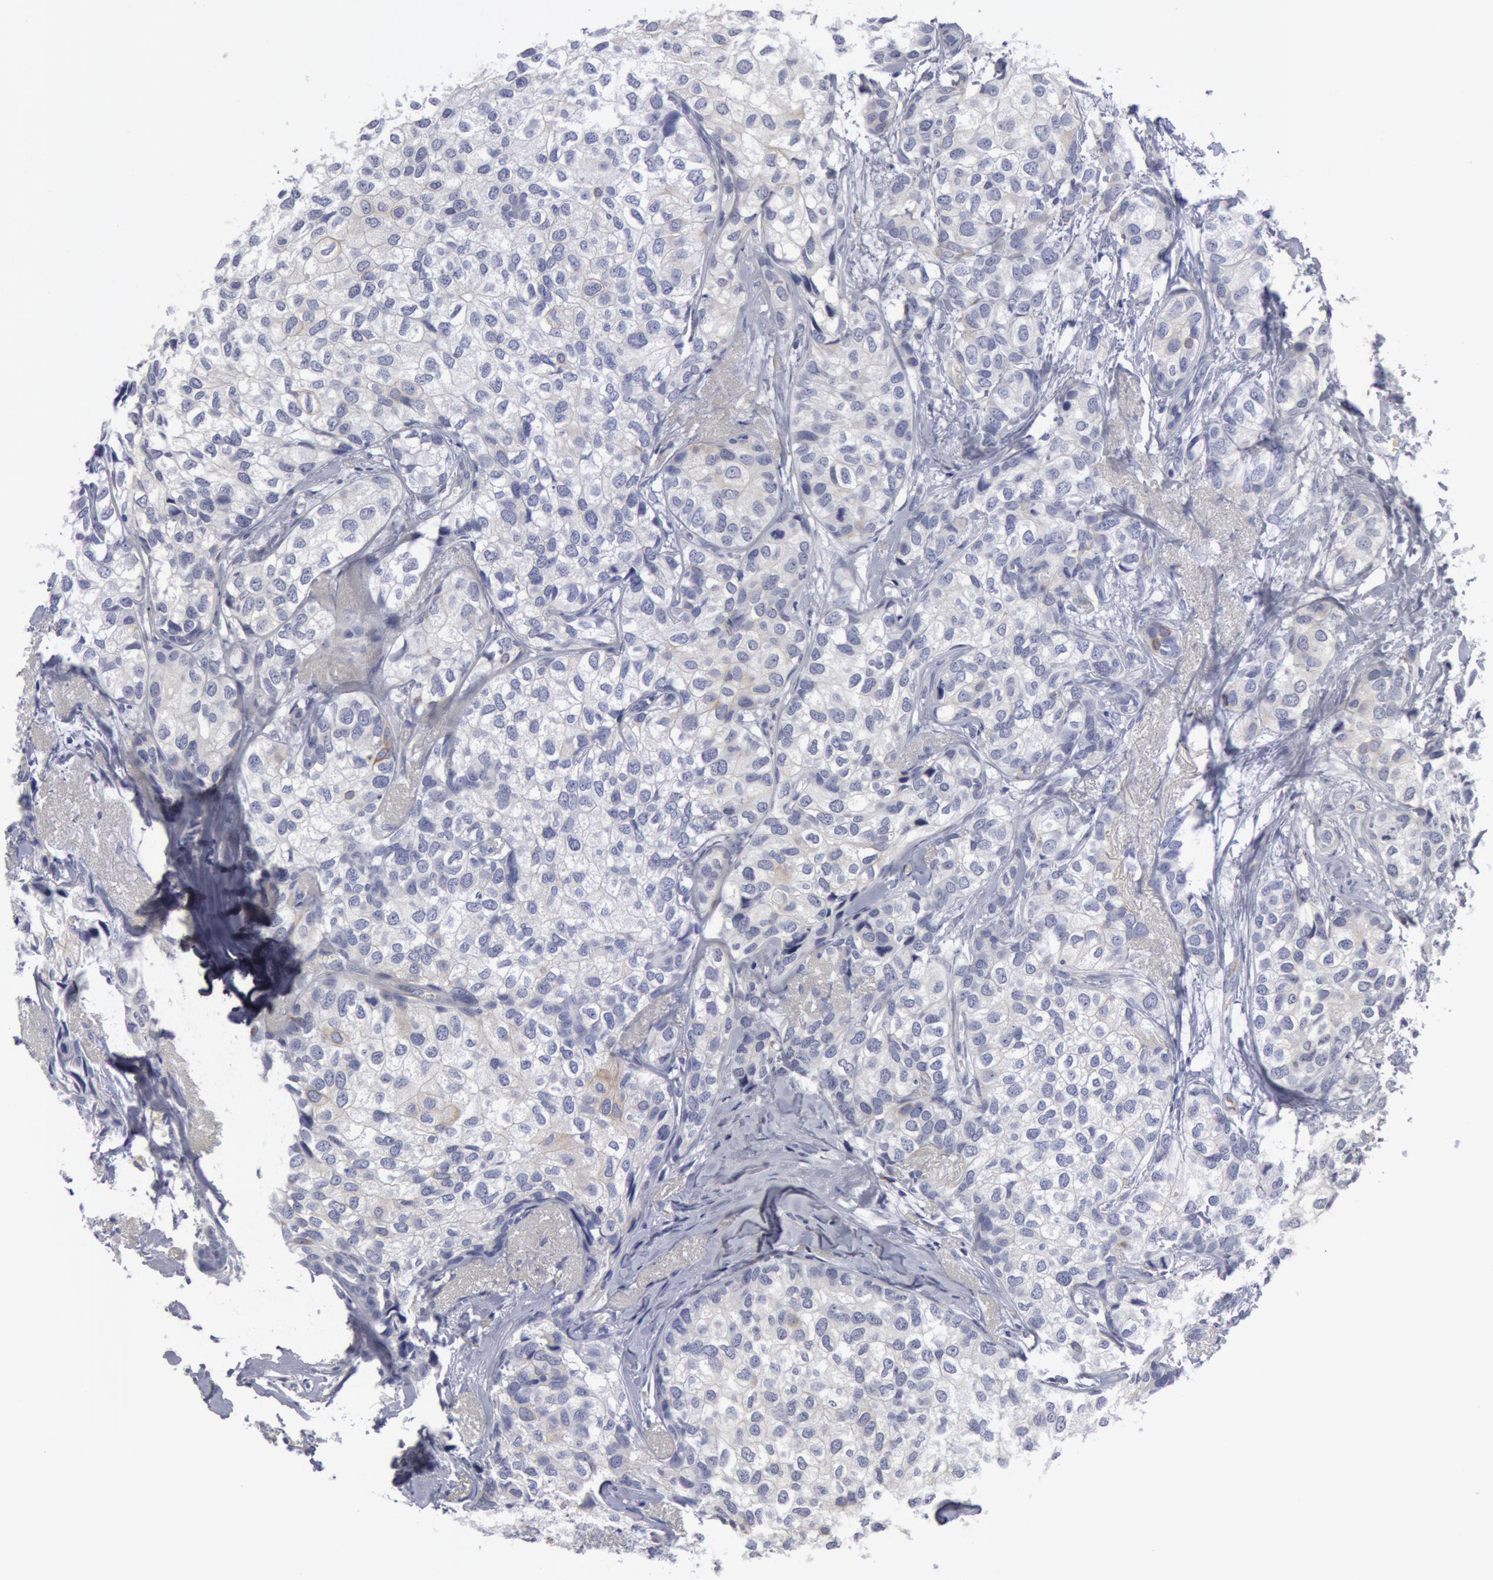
{"staining": {"intensity": "negative", "quantity": "none", "location": "none"}, "tissue": "breast cancer", "cell_type": "Tumor cells", "image_type": "cancer", "snomed": [{"axis": "morphology", "description": "Duct carcinoma"}, {"axis": "topography", "description": "Breast"}], "caption": "DAB (3,3'-diaminobenzidine) immunohistochemical staining of breast cancer (infiltrating ductal carcinoma) demonstrates no significant positivity in tumor cells.", "gene": "SMC1B", "patient": {"sex": "female", "age": 68}}